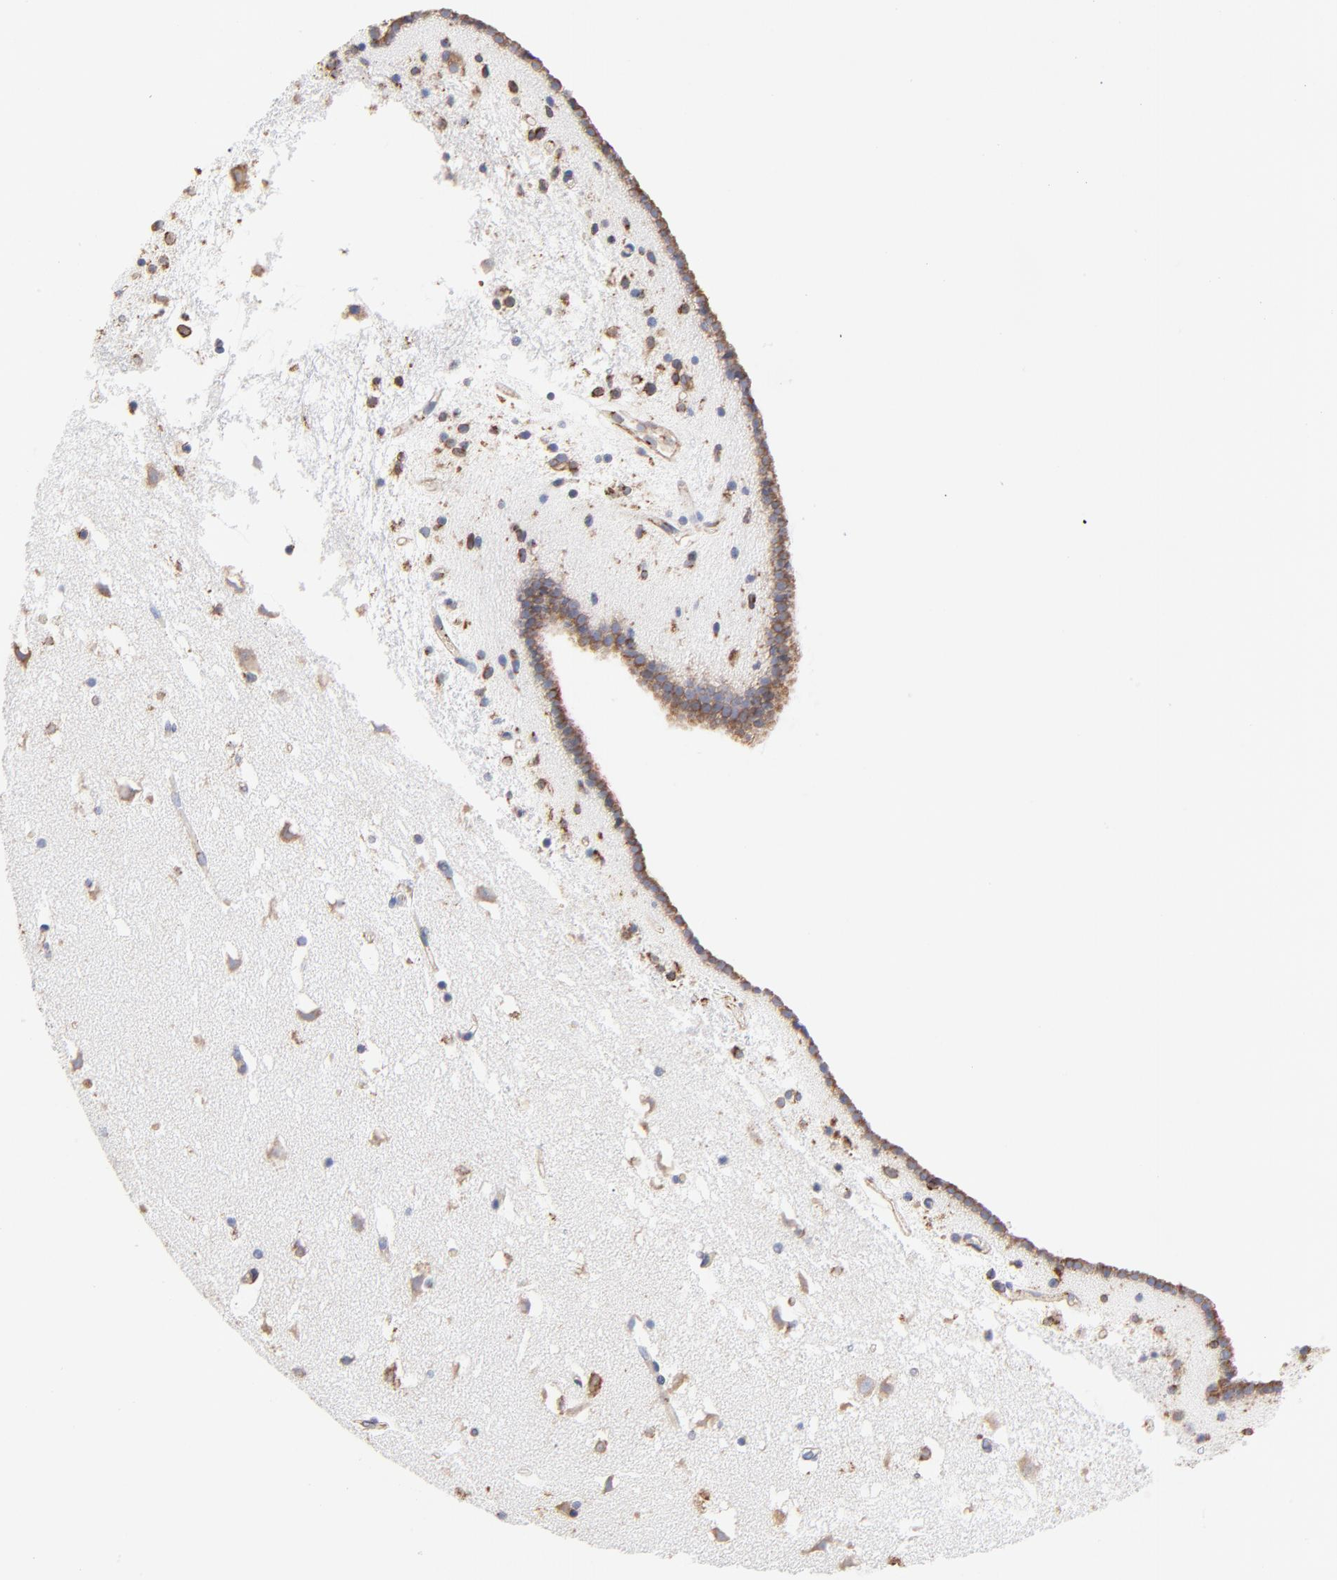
{"staining": {"intensity": "moderate", "quantity": "<25%", "location": "cytoplasmic/membranous"}, "tissue": "caudate", "cell_type": "Glial cells", "image_type": "normal", "snomed": [{"axis": "morphology", "description": "Normal tissue, NOS"}, {"axis": "topography", "description": "Lateral ventricle wall"}], "caption": "IHC image of benign caudate: human caudate stained using IHC exhibits low levels of moderate protein expression localized specifically in the cytoplasmic/membranous of glial cells, appearing as a cytoplasmic/membranous brown color.", "gene": "LMAN1", "patient": {"sex": "male", "age": 45}}